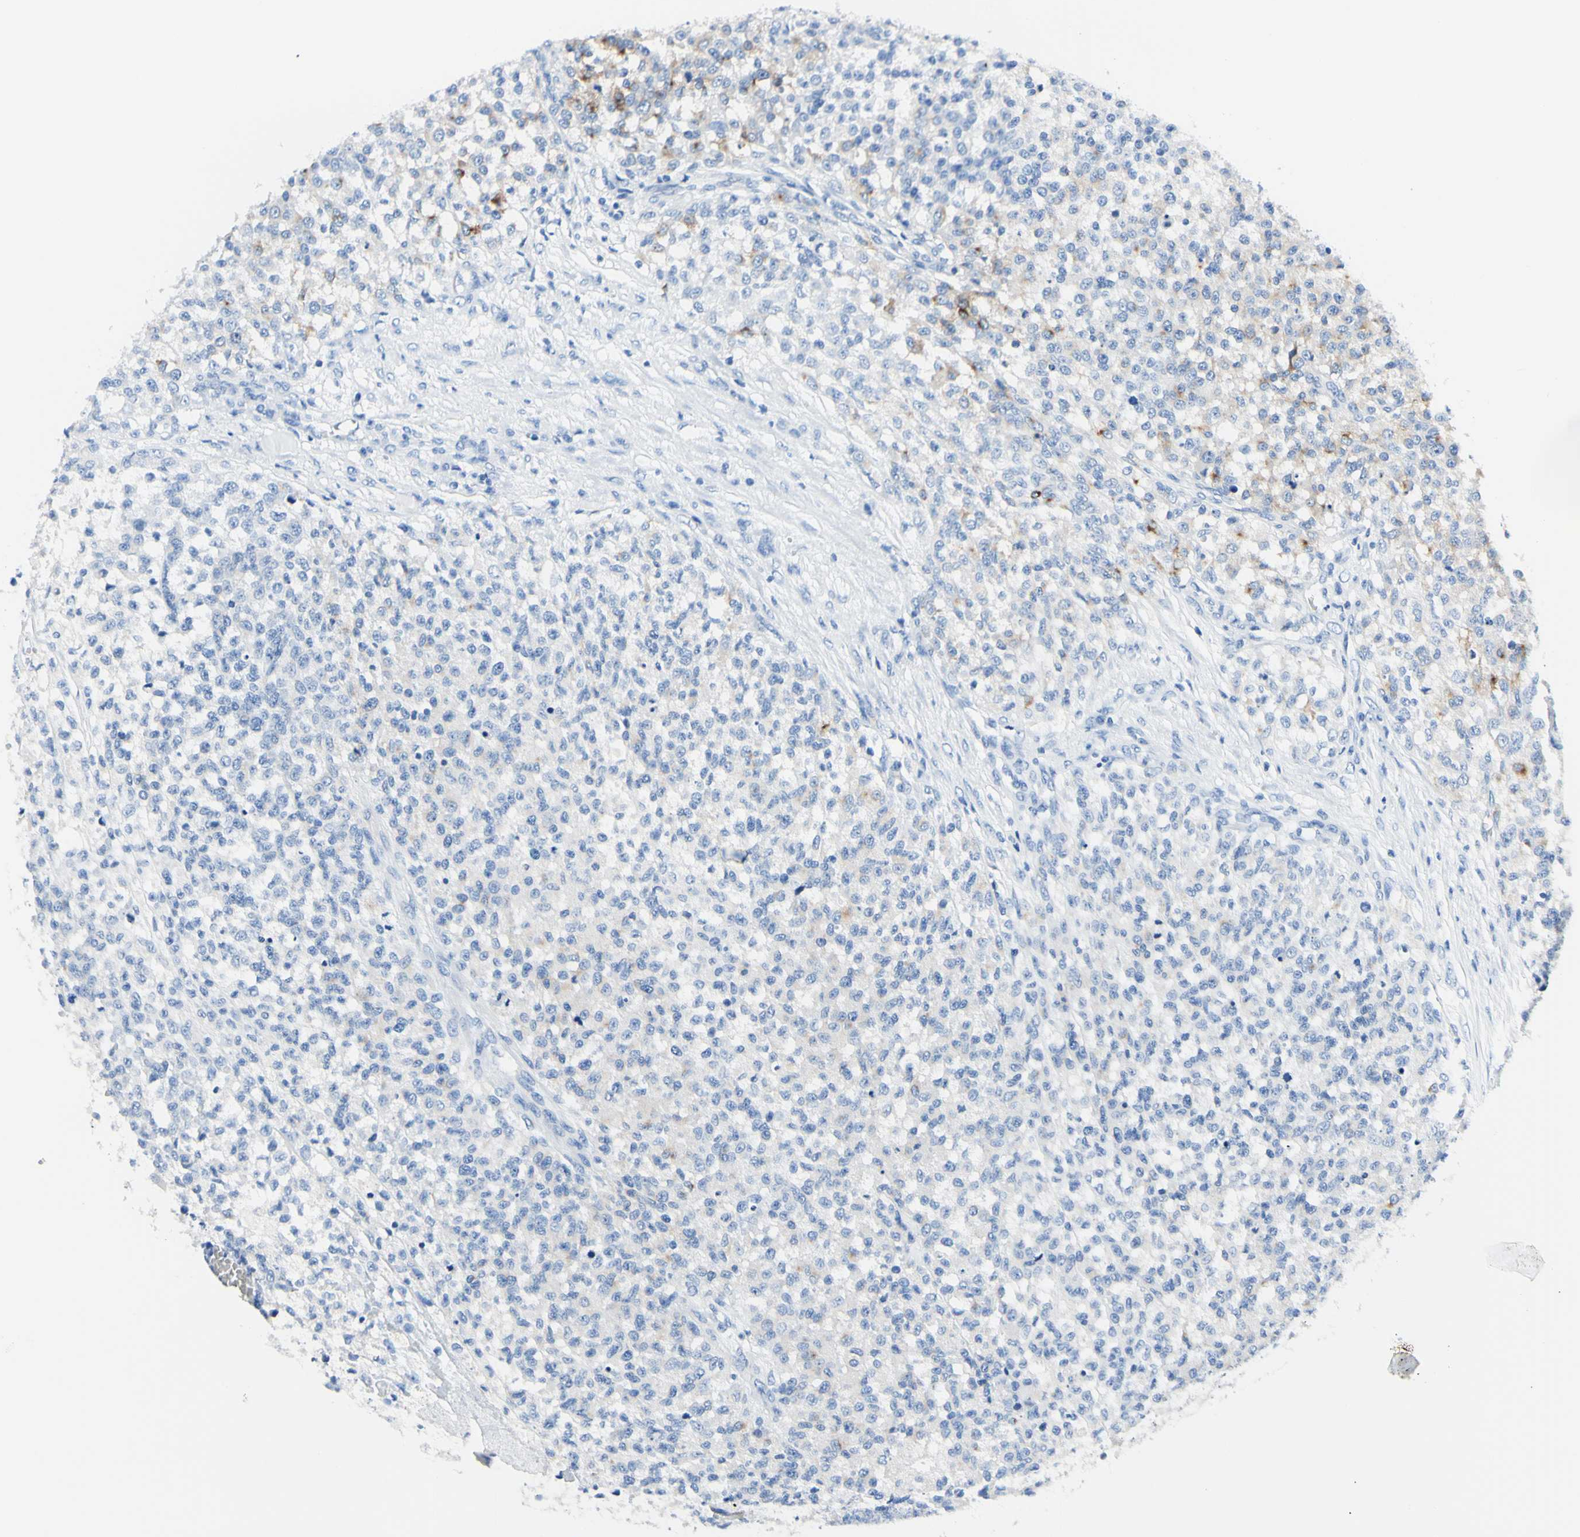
{"staining": {"intensity": "negative", "quantity": "none", "location": "none"}, "tissue": "testis cancer", "cell_type": "Tumor cells", "image_type": "cancer", "snomed": [{"axis": "morphology", "description": "Seminoma, NOS"}, {"axis": "topography", "description": "Testis"}], "caption": "A photomicrograph of human testis seminoma is negative for staining in tumor cells.", "gene": "HPCA", "patient": {"sex": "male", "age": 59}}